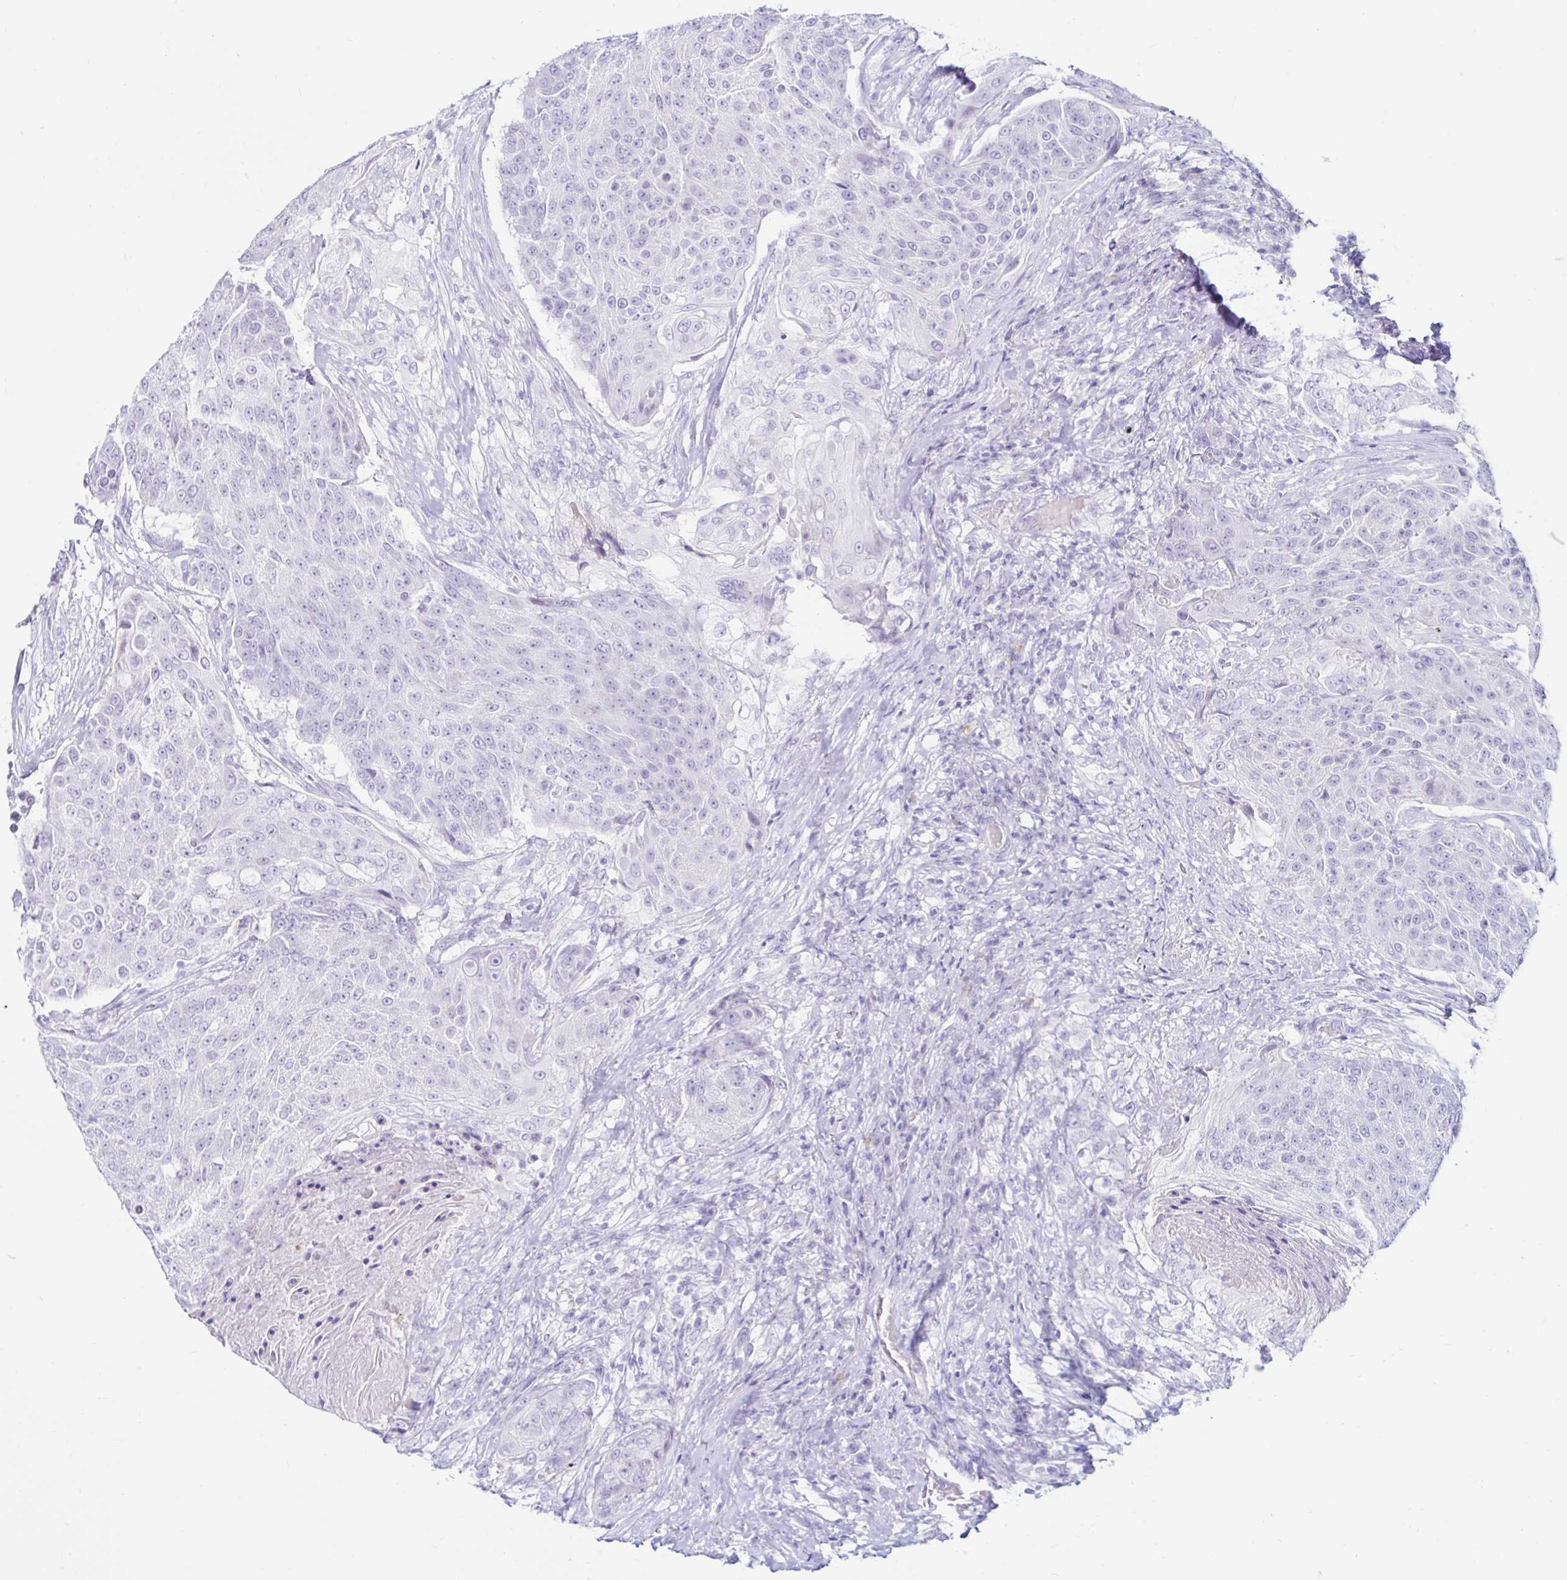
{"staining": {"intensity": "negative", "quantity": "none", "location": "none"}, "tissue": "urothelial cancer", "cell_type": "Tumor cells", "image_type": "cancer", "snomed": [{"axis": "morphology", "description": "Urothelial carcinoma, High grade"}, {"axis": "topography", "description": "Urinary bladder"}], "caption": "Immunohistochemistry (IHC) of urothelial cancer displays no expression in tumor cells.", "gene": "BEST1", "patient": {"sex": "female", "age": 63}}